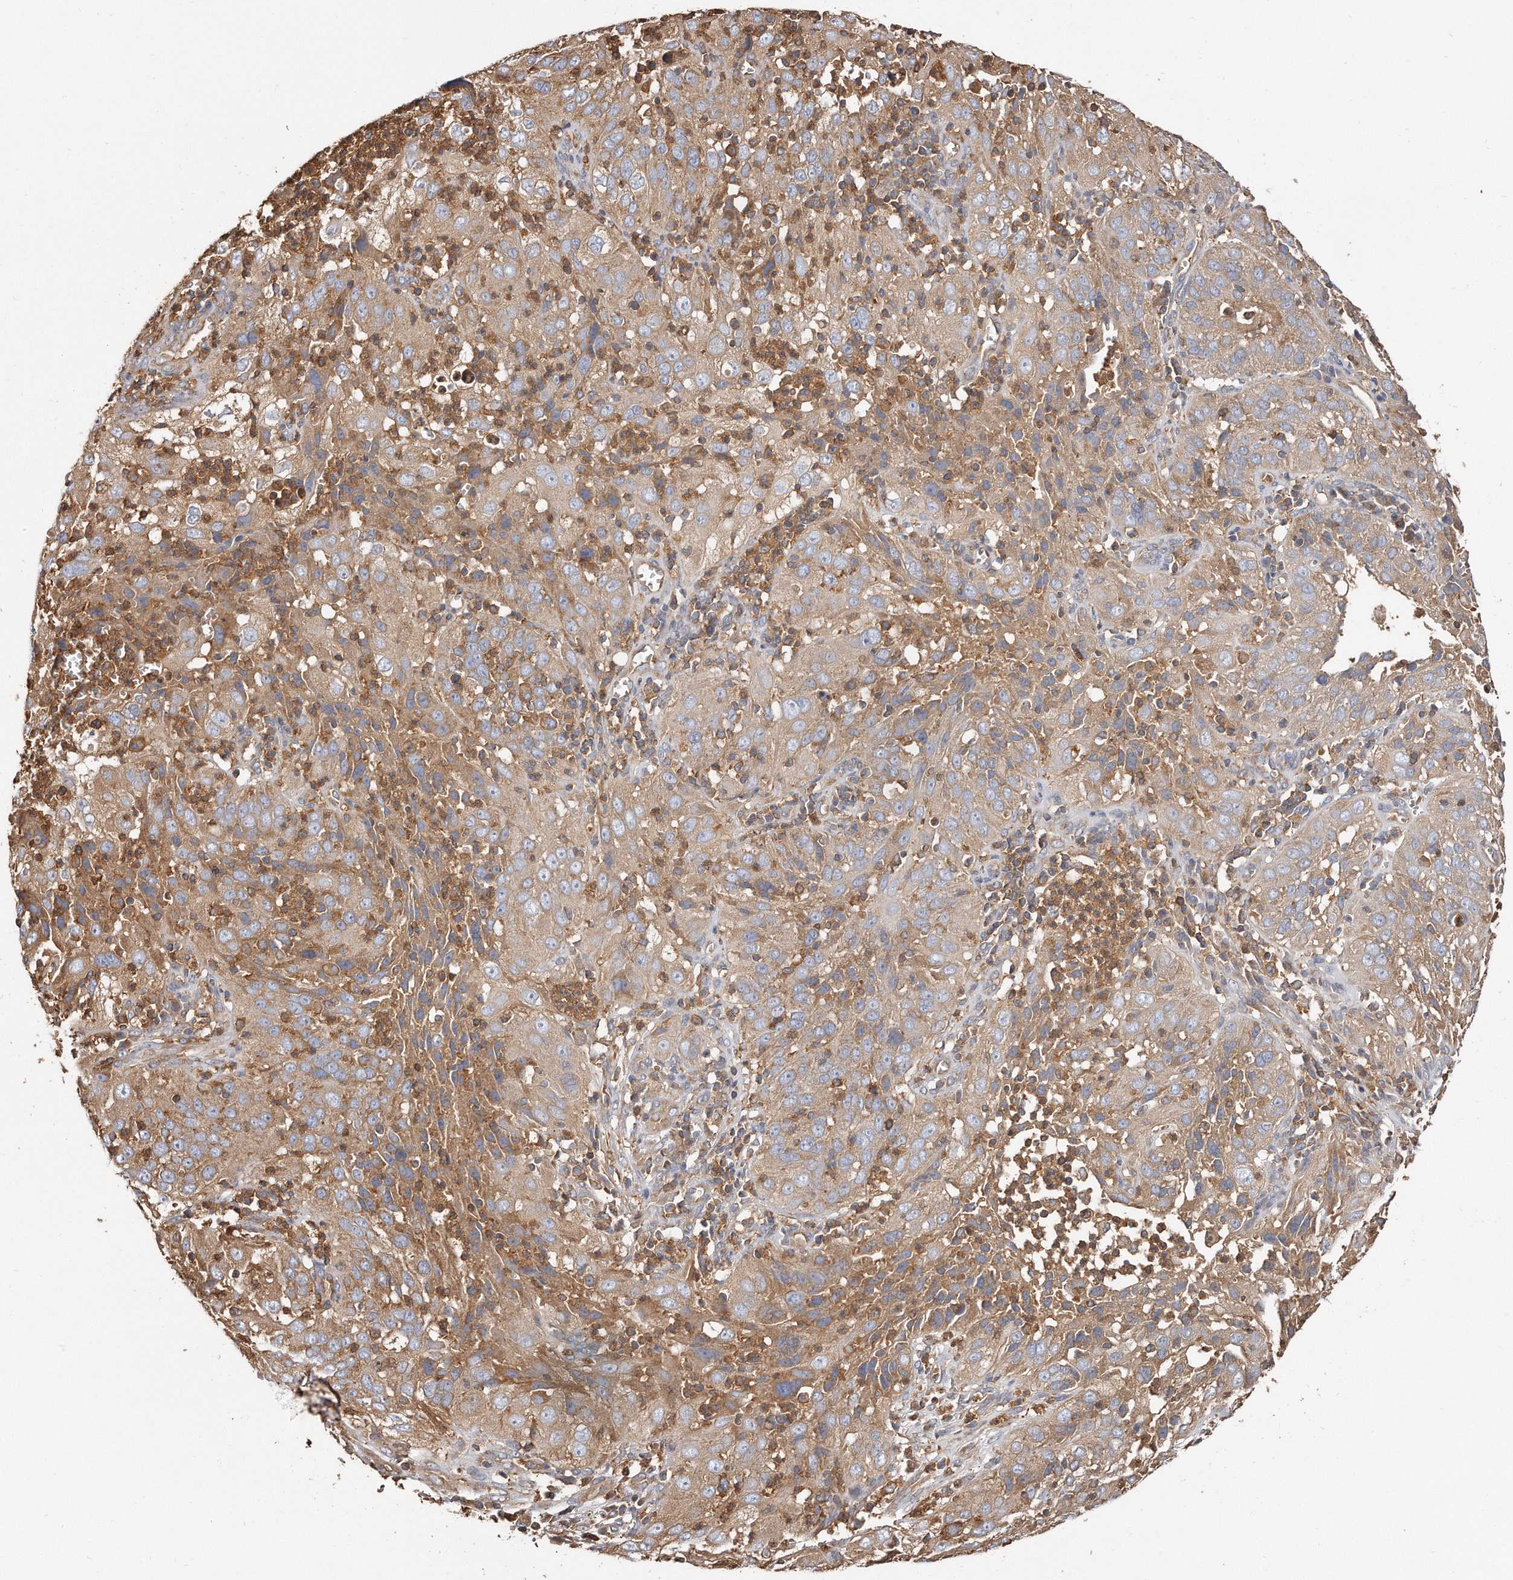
{"staining": {"intensity": "weak", "quantity": ">75%", "location": "cytoplasmic/membranous"}, "tissue": "cervical cancer", "cell_type": "Tumor cells", "image_type": "cancer", "snomed": [{"axis": "morphology", "description": "Squamous cell carcinoma, NOS"}, {"axis": "topography", "description": "Cervix"}], "caption": "Immunohistochemistry (DAB (3,3'-diaminobenzidine)) staining of cervical squamous cell carcinoma exhibits weak cytoplasmic/membranous protein positivity in about >75% of tumor cells.", "gene": "CAP1", "patient": {"sex": "female", "age": 32}}